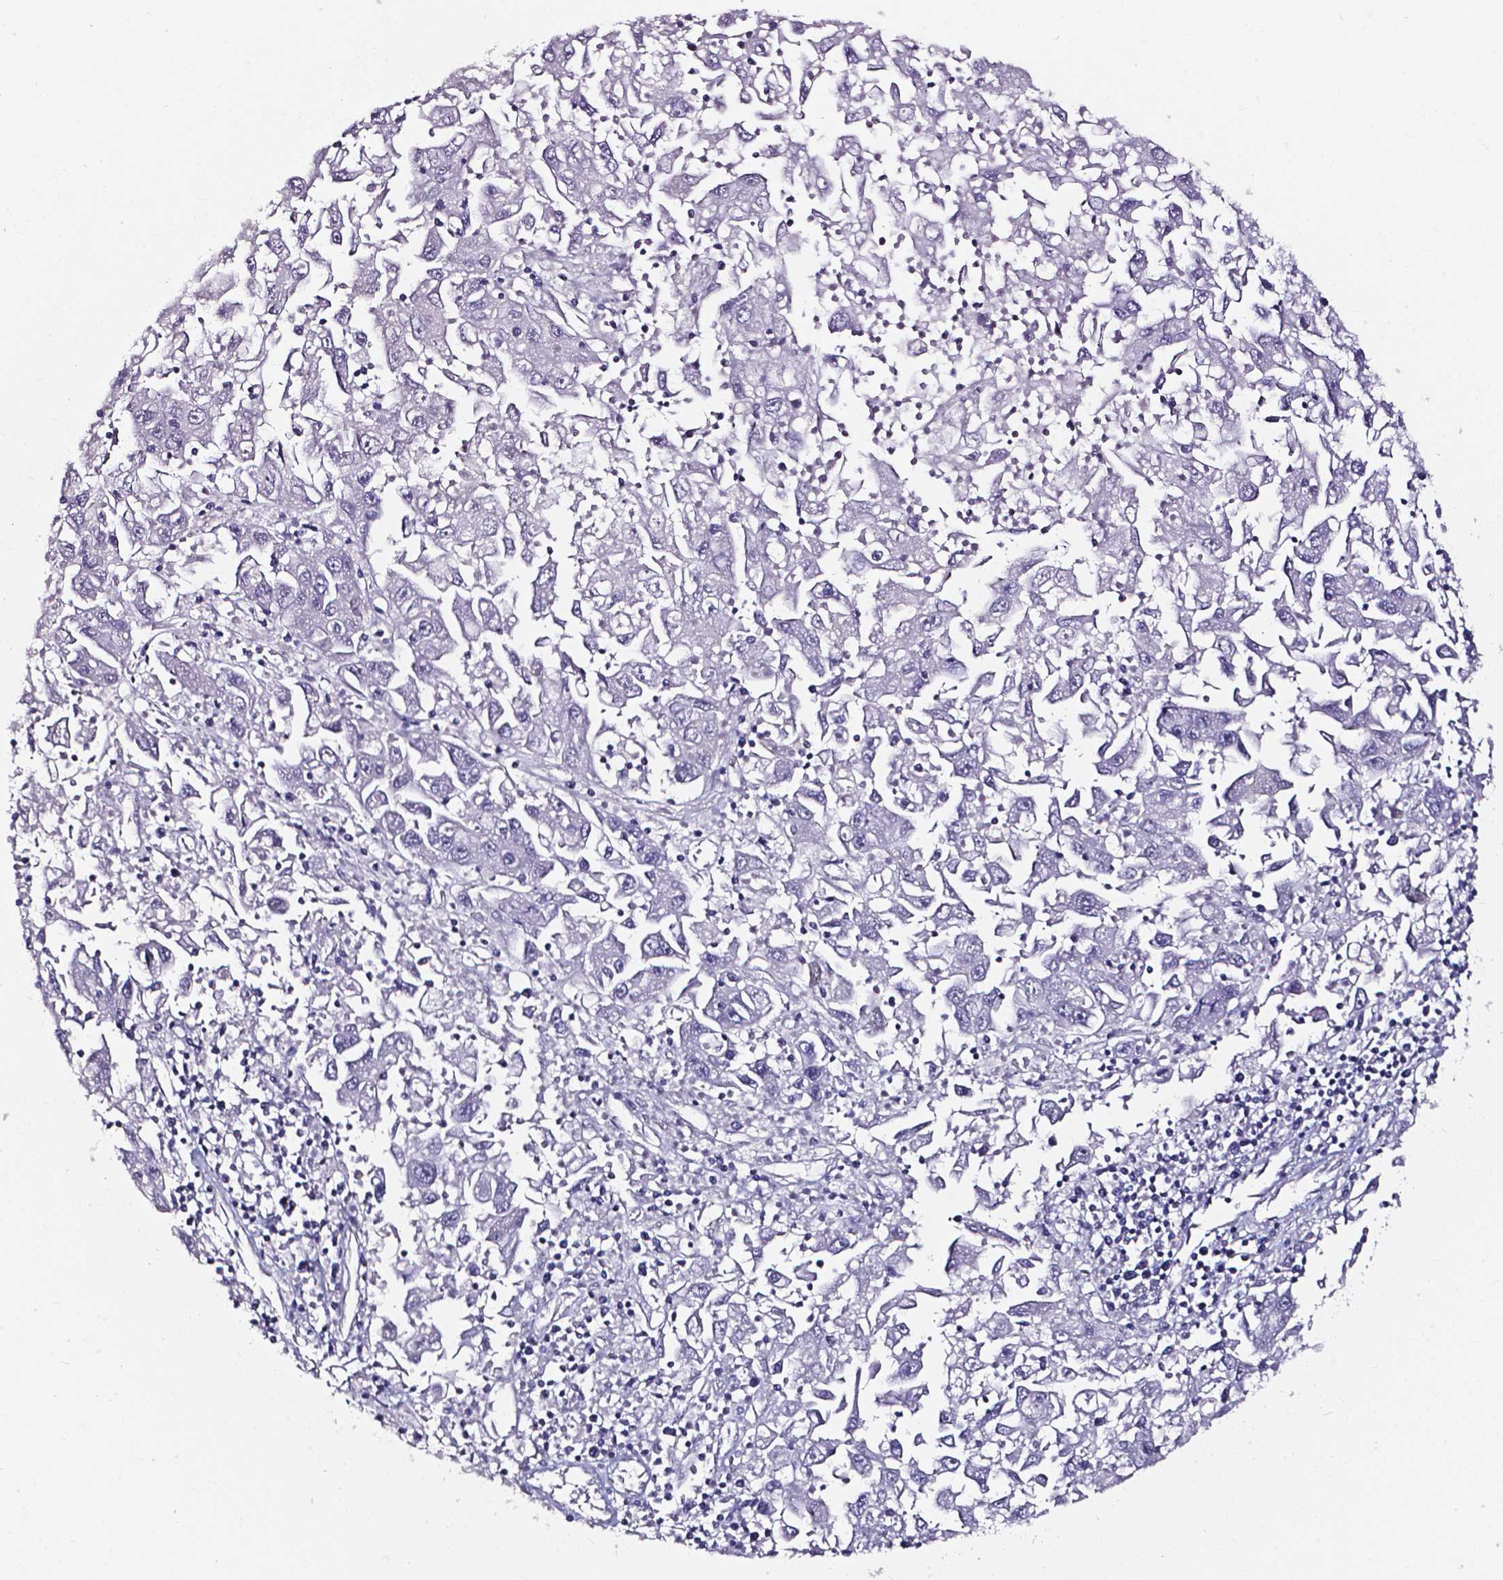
{"staining": {"intensity": "negative", "quantity": "none", "location": "none"}, "tissue": "endometrial cancer", "cell_type": "Tumor cells", "image_type": "cancer", "snomed": [{"axis": "morphology", "description": "Adenocarcinoma, NOS"}, {"axis": "topography", "description": "Uterus"}], "caption": "An IHC photomicrograph of endometrial cancer (adenocarcinoma) is shown. There is no staining in tumor cells of endometrial cancer (adenocarcinoma).", "gene": "AKR1B10", "patient": {"sex": "female", "age": 62}}